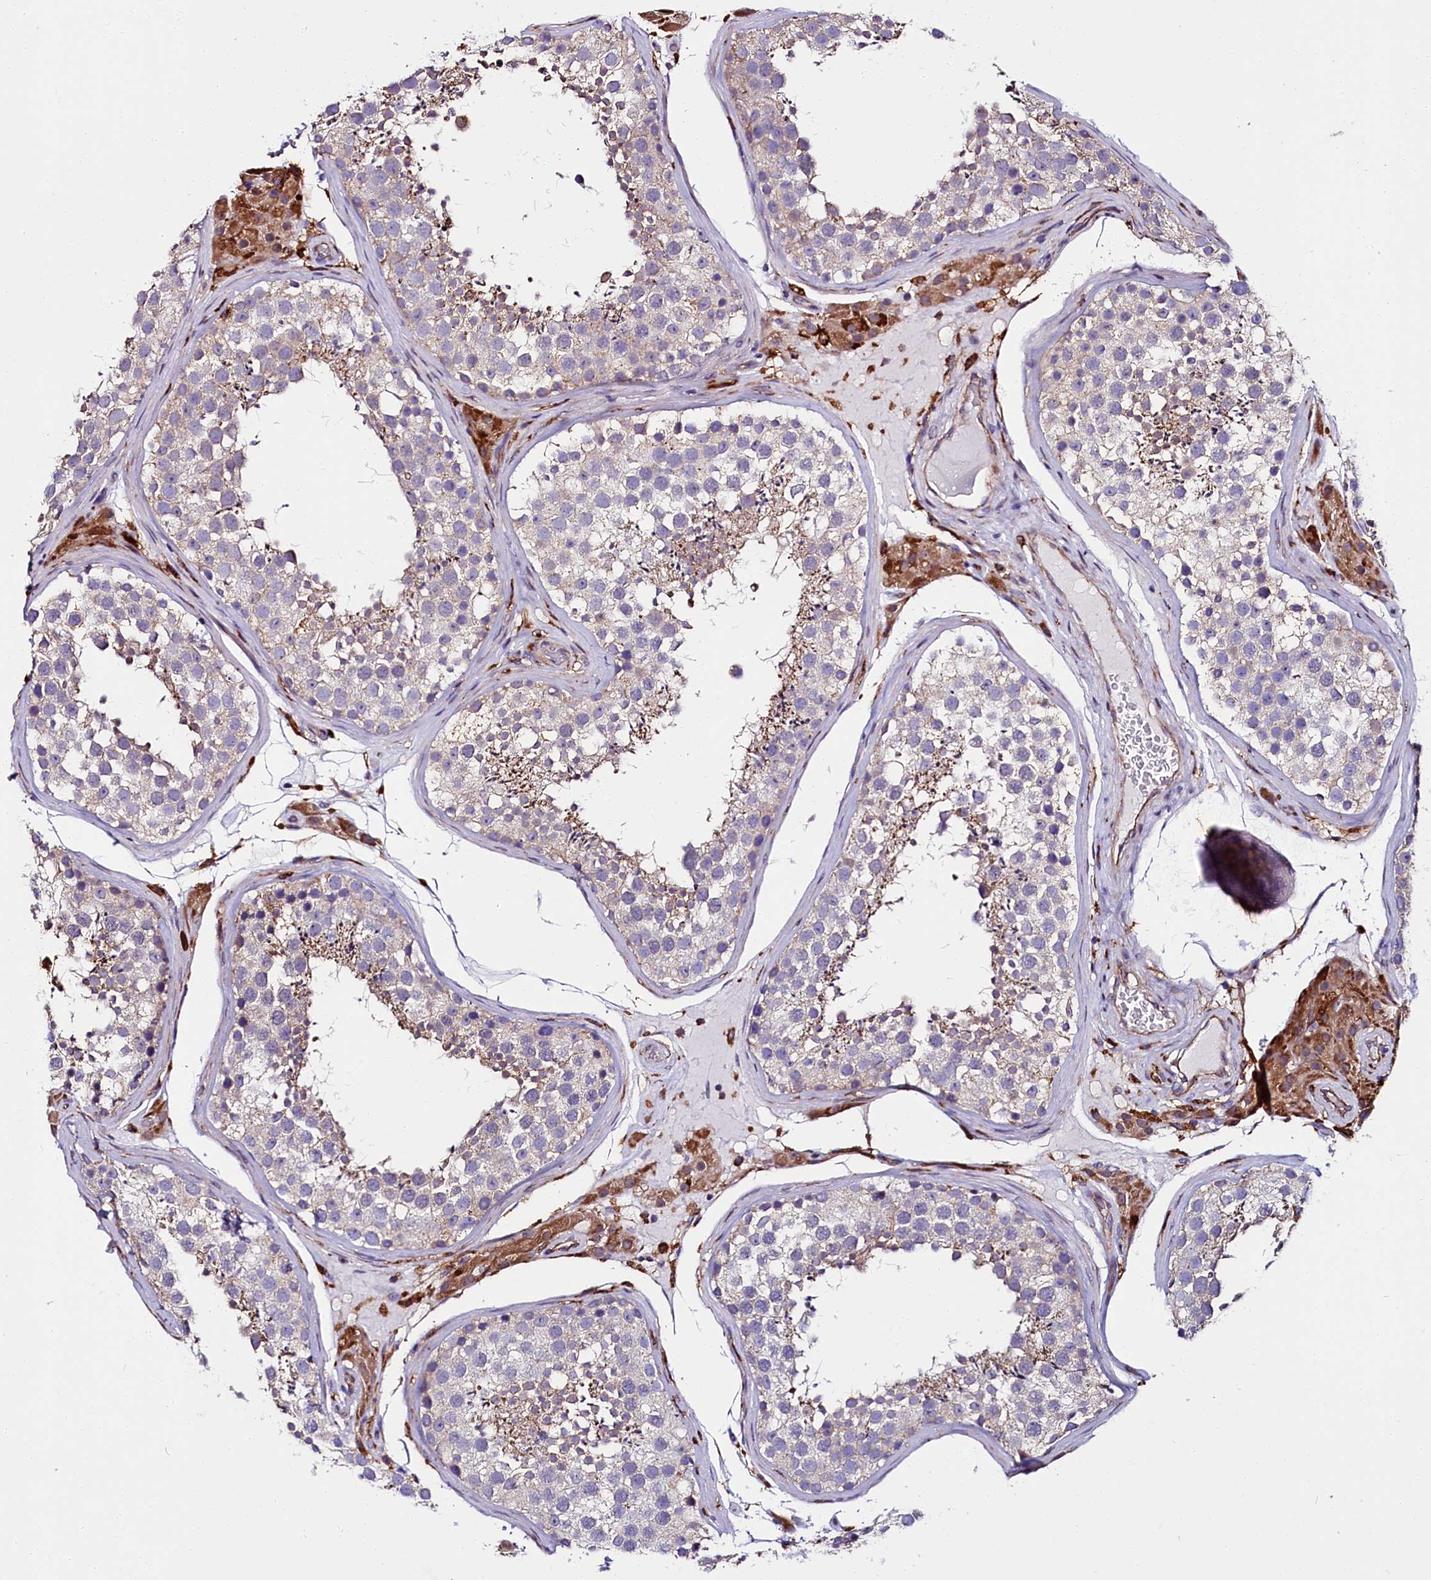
{"staining": {"intensity": "weak", "quantity": "<25%", "location": "cytoplasmic/membranous"}, "tissue": "testis", "cell_type": "Cells in seminiferous ducts", "image_type": "normal", "snomed": [{"axis": "morphology", "description": "Normal tissue, NOS"}, {"axis": "topography", "description": "Testis"}], "caption": "The micrograph shows no significant positivity in cells in seminiferous ducts of testis. (DAB (3,3'-diaminobenzidine) immunohistochemistry, high magnification).", "gene": "IL20RA", "patient": {"sex": "male", "age": 46}}